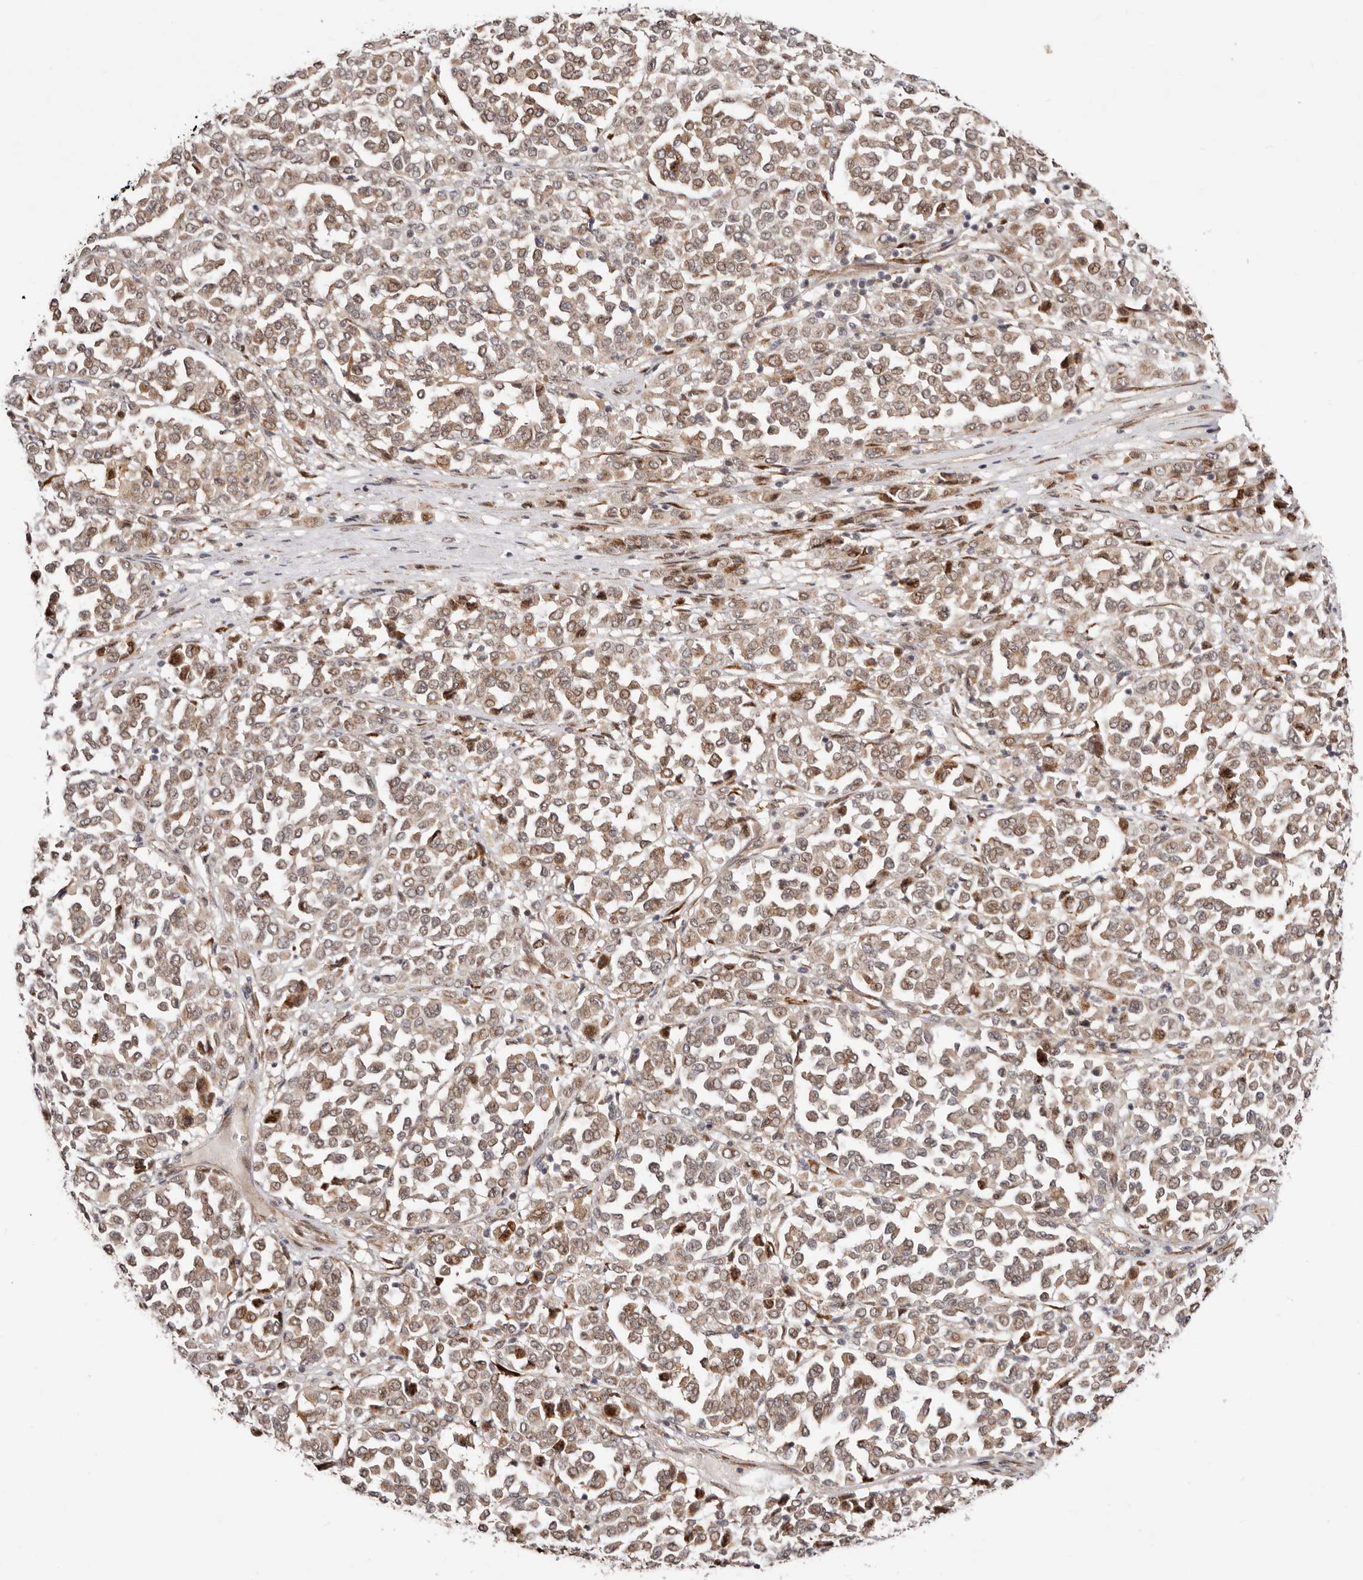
{"staining": {"intensity": "weak", "quantity": ">75%", "location": "cytoplasmic/membranous,nuclear"}, "tissue": "melanoma", "cell_type": "Tumor cells", "image_type": "cancer", "snomed": [{"axis": "morphology", "description": "Malignant melanoma, Metastatic site"}, {"axis": "topography", "description": "Pancreas"}], "caption": "This is an image of IHC staining of malignant melanoma (metastatic site), which shows weak staining in the cytoplasmic/membranous and nuclear of tumor cells.", "gene": "SRCAP", "patient": {"sex": "female", "age": 30}}